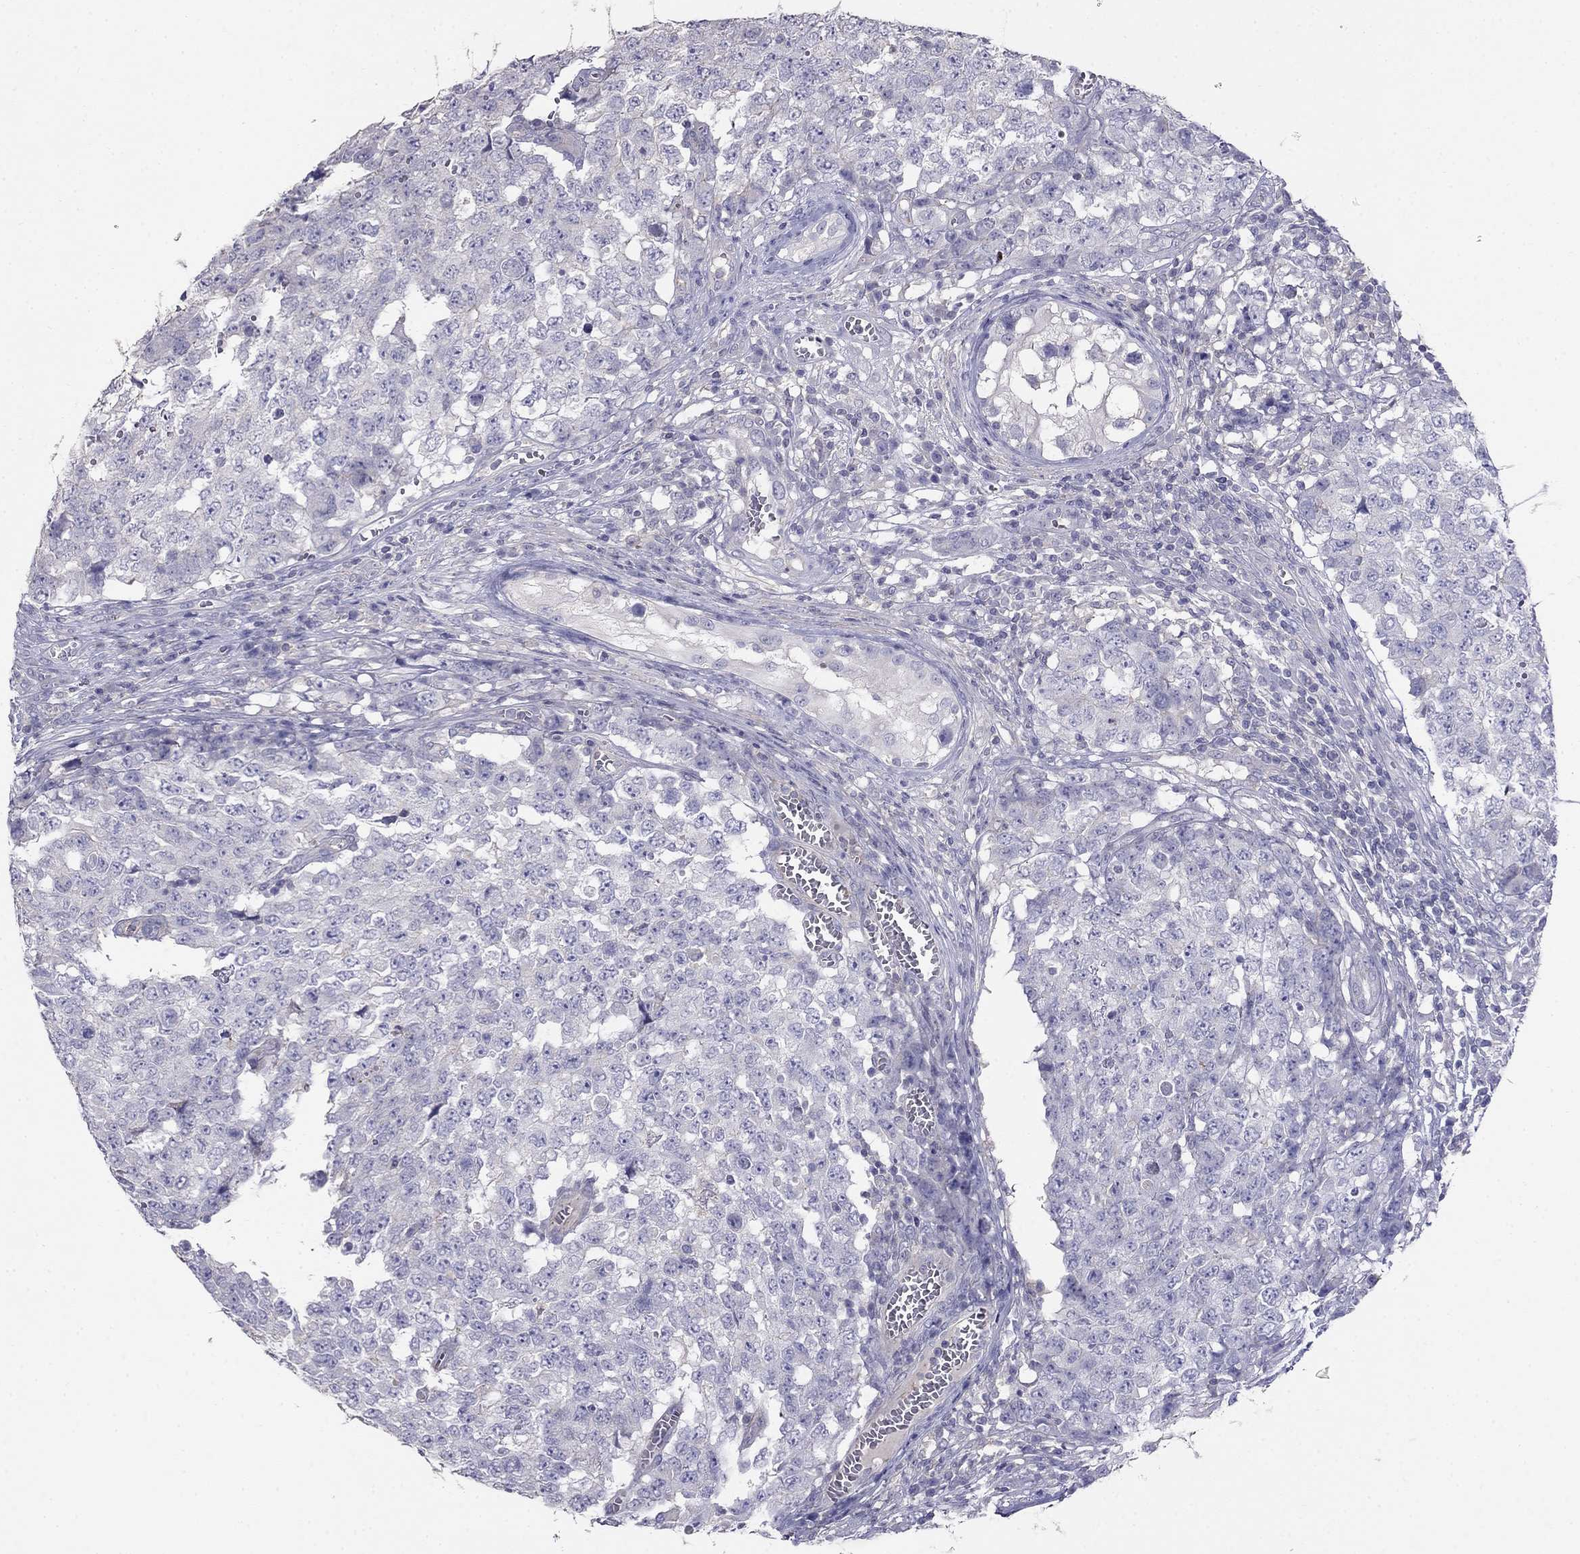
{"staining": {"intensity": "negative", "quantity": "none", "location": "none"}, "tissue": "testis cancer", "cell_type": "Tumor cells", "image_type": "cancer", "snomed": [{"axis": "morphology", "description": "Carcinoma, Embryonal, NOS"}, {"axis": "topography", "description": "Testis"}], "caption": "This is an immunohistochemistry (IHC) image of human embryonal carcinoma (testis). There is no staining in tumor cells.", "gene": "LY6H", "patient": {"sex": "male", "age": 23}}